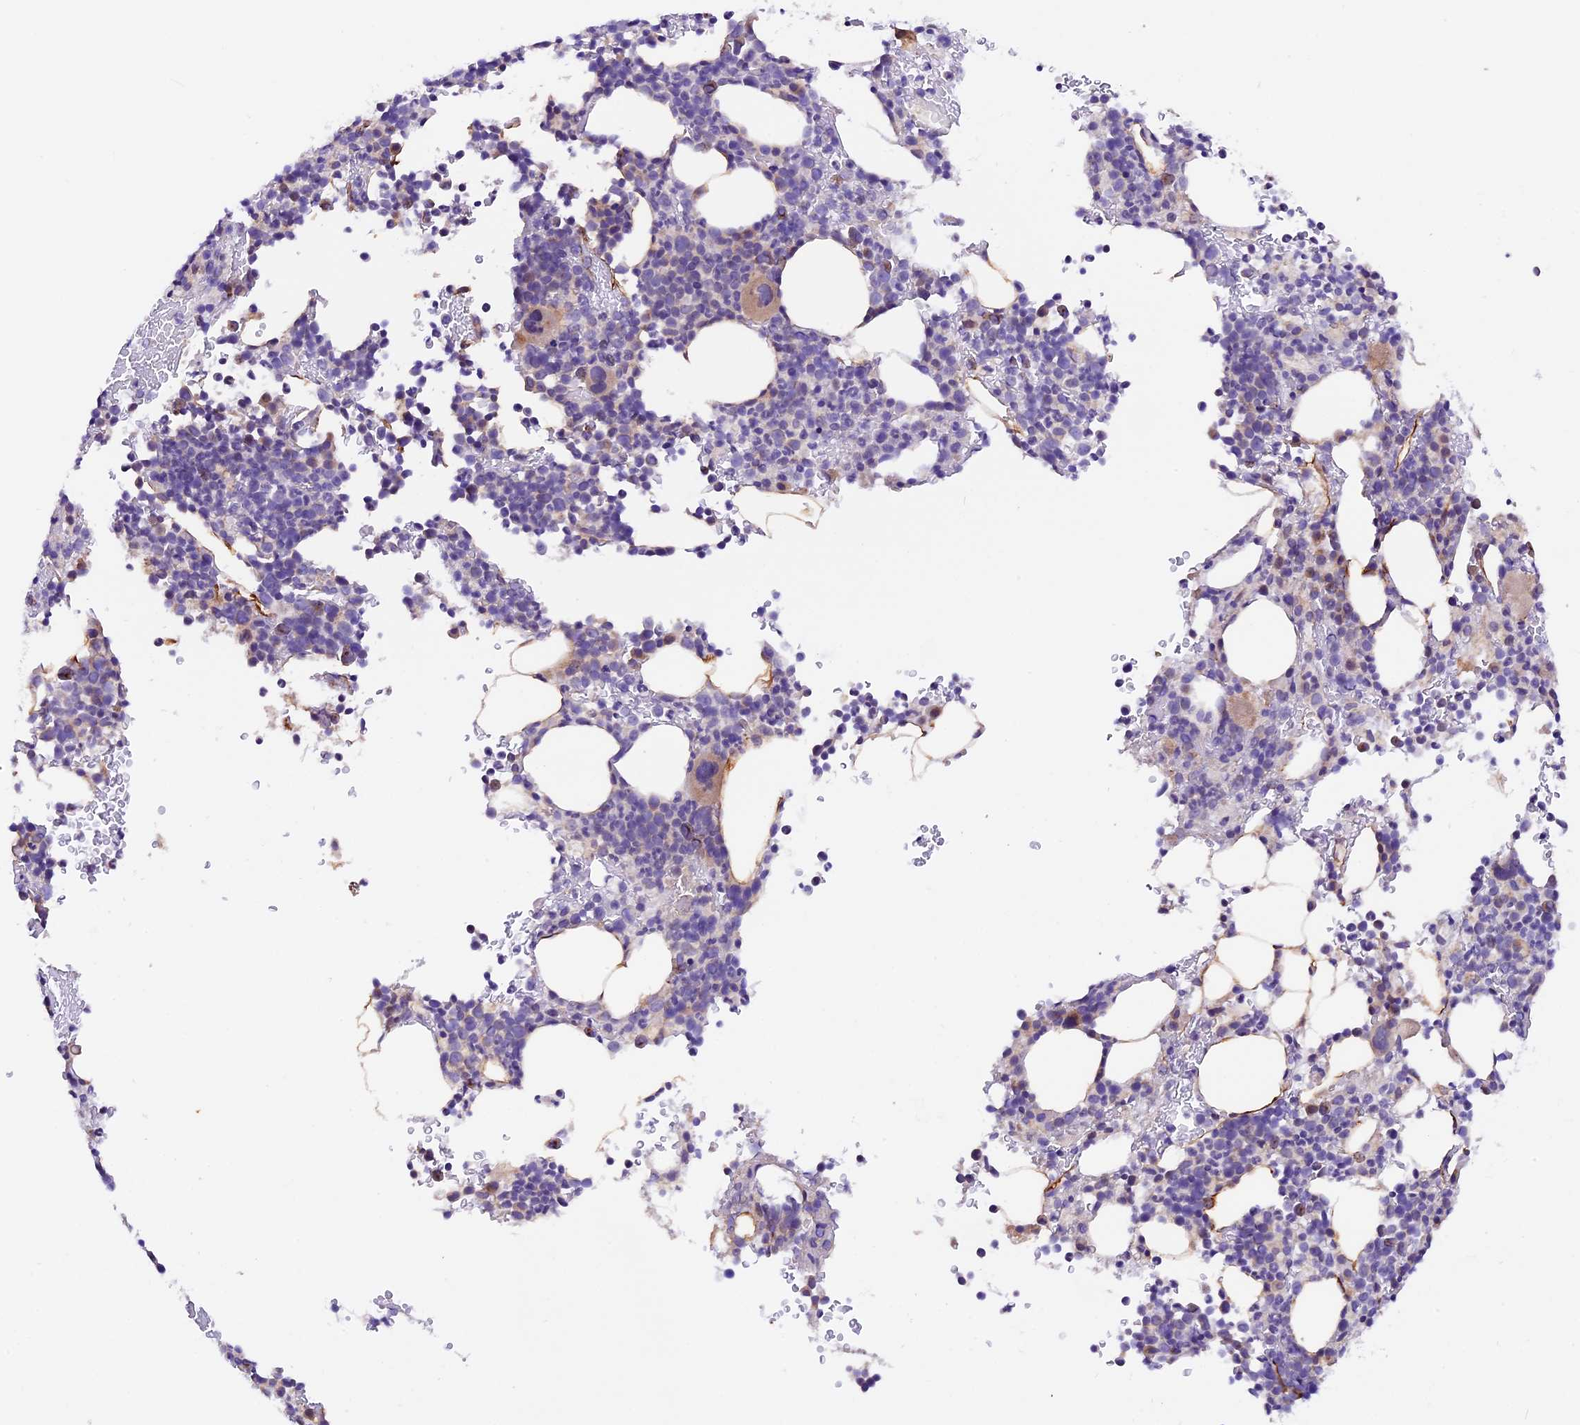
{"staining": {"intensity": "weak", "quantity": "<25%", "location": "cytoplasmic/membranous"}, "tissue": "bone marrow", "cell_type": "Hematopoietic cells", "image_type": "normal", "snomed": [{"axis": "morphology", "description": "Normal tissue, NOS"}, {"axis": "topography", "description": "Bone marrow"}], "caption": "High power microscopy photomicrograph of an IHC micrograph of unremarkable bone marrow, revealing no significant staining in hematopoietic cells. The staining is performed using DAB brown chromogen with nuclei counter-stained in using hematoxylin.", "gene": "DDX28", "patient": {"sex": "female", "age": 82}}